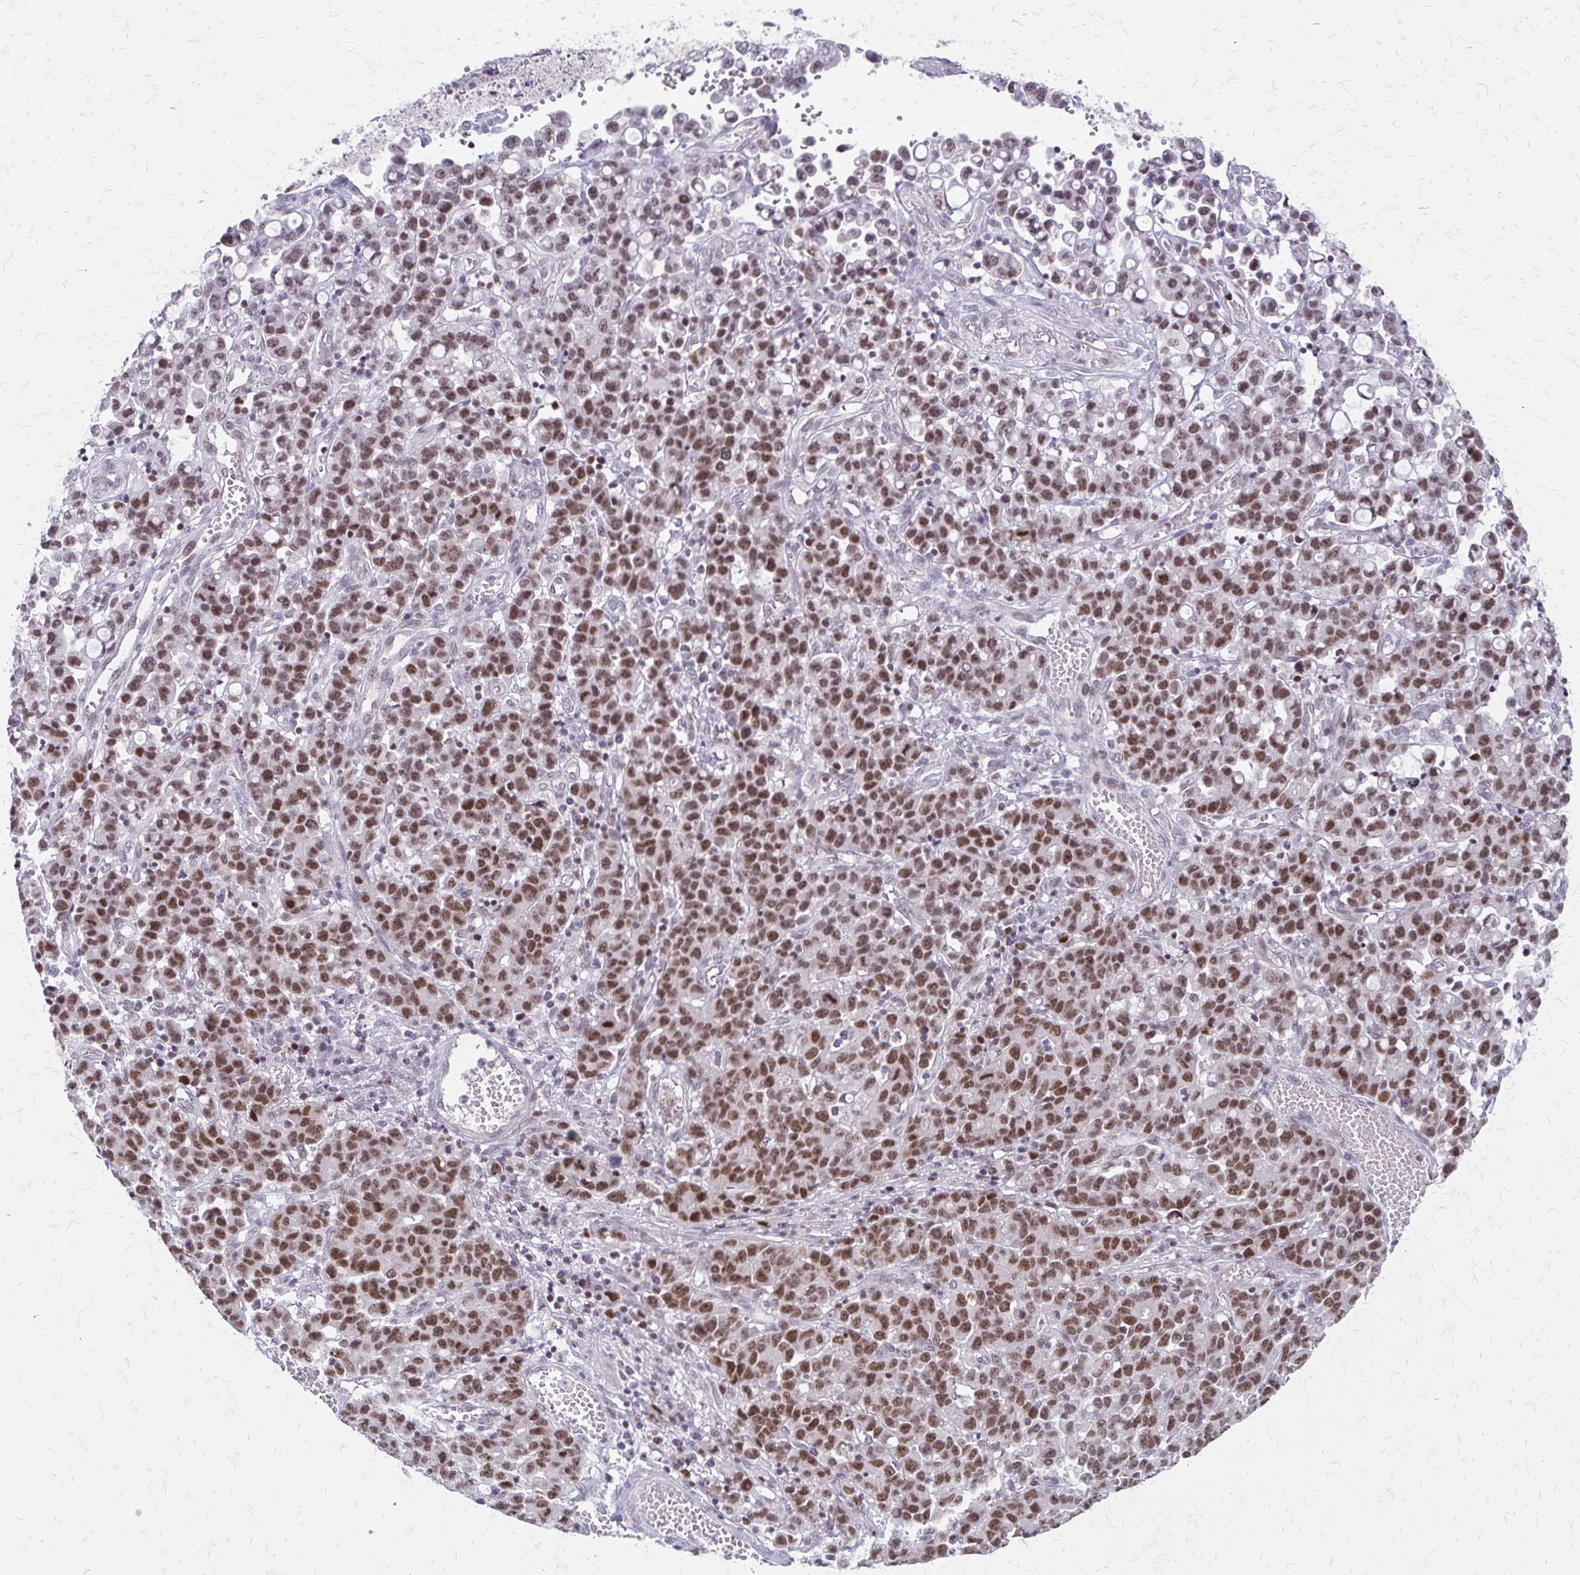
{"staining": {"intensity": "moderate", "quantity": ">75%", "location": "nuclear"}, "tissue": "stomach cancer", "cell_type": "Tumor cells", "image_type": "cancer", "snomed": [{"axis": "morphology", "description": "Adenocarcinoma, NOS"}, {"axis": "topography", "description": "Stomach, upper"}], "caption": "High-magnification brightfield microscopy of stomach cancer (adenocarcinoma) stained with DAB (3,3'-diaminobenzidine) (brown) and counterstained with hematoxylin (blue). tumor cells exhibit moderate nuclear positivity is seen in approximately>75% of cells.", "gene": "EED", "patient": {"sex": "male", "age": 69}}